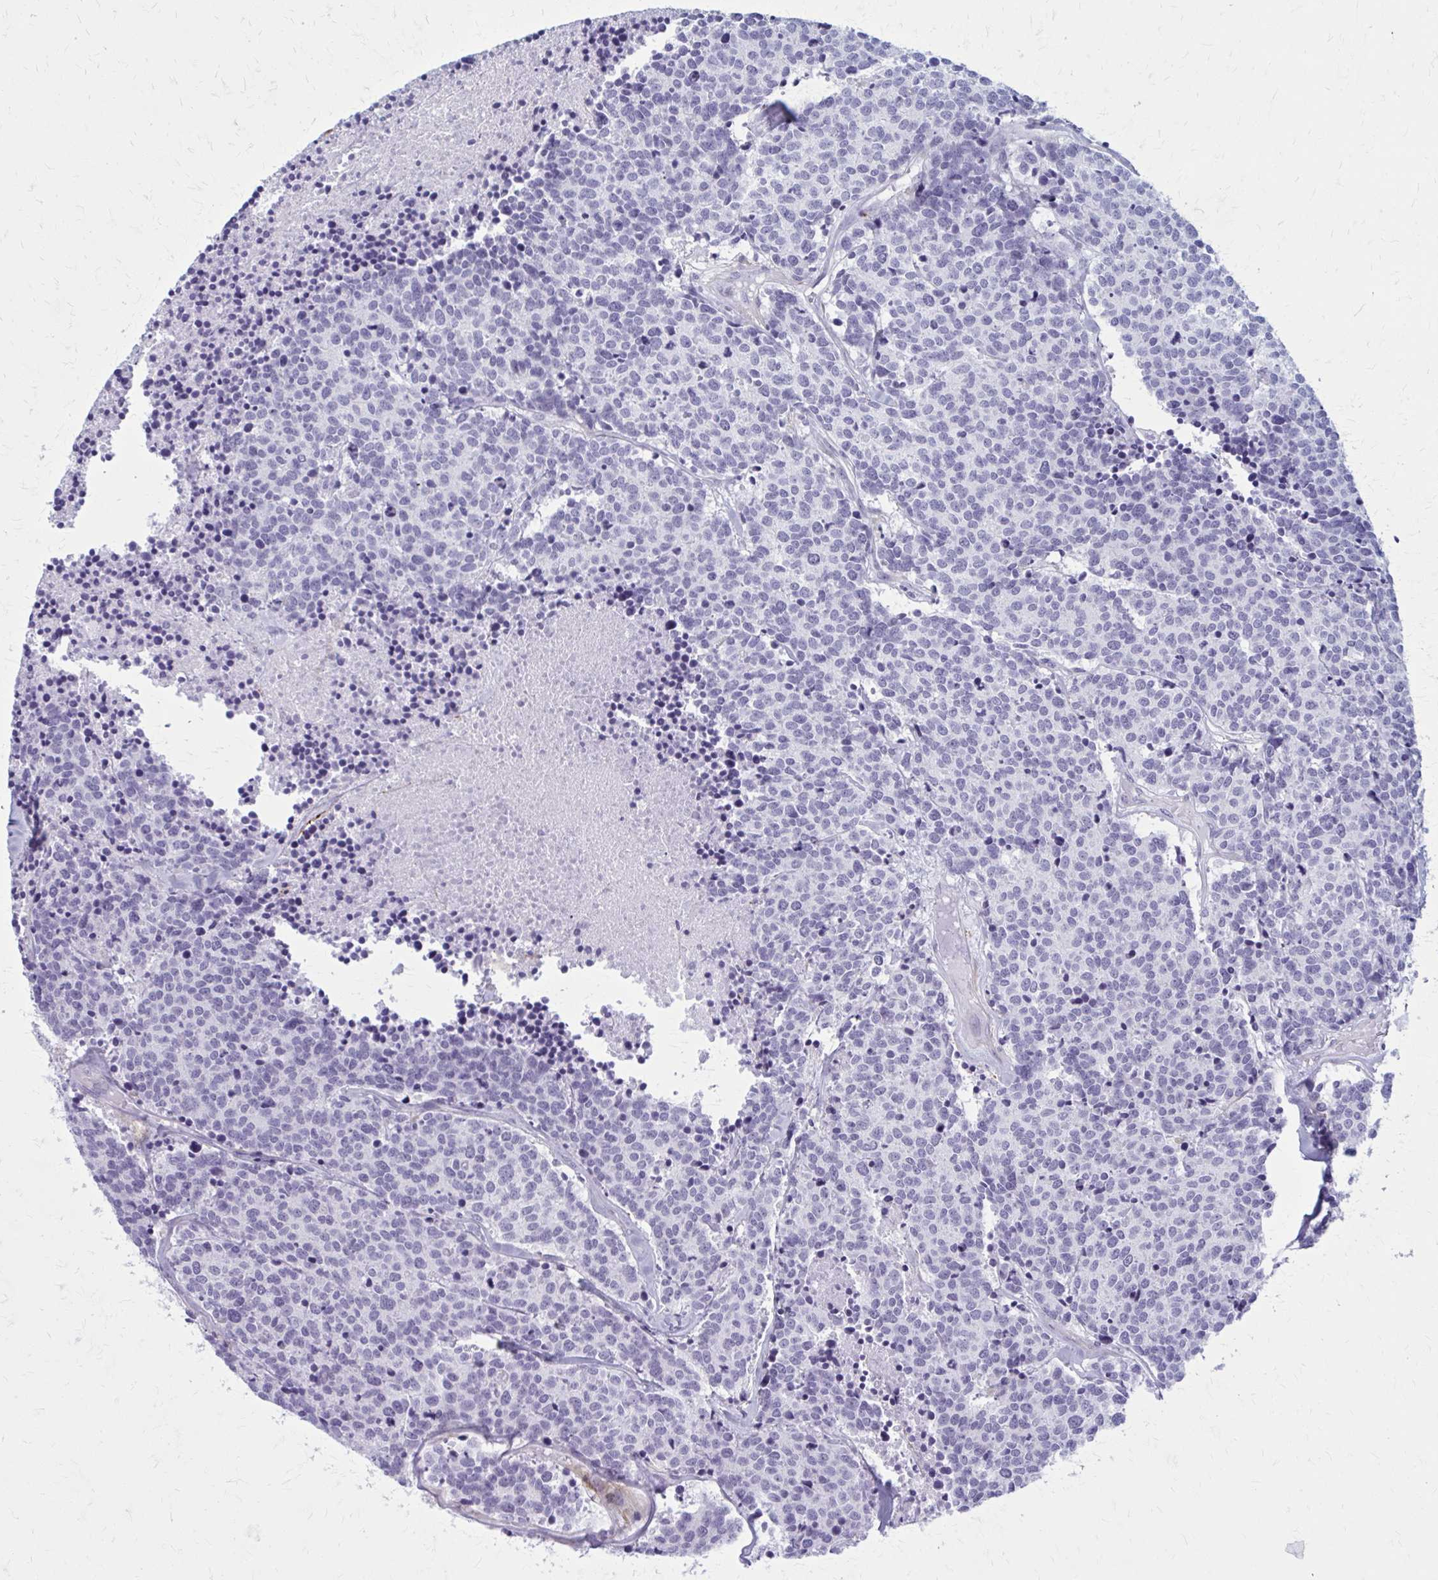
{"staining": {"intensity": "negative", "quantity": "none", "location": "none"}, "tissue": "carcinoid", "cell_type": "Tumor cells", "image_type": "cancer", "snomed": [{"axis": "morphology", "description": "Carcinoid, malignant, NOS"}, {"axis": "topography", "description": "Skin"}], "caption": "The image reveals no staining of tumor cells in carcinoid. (DAB (3,3'-diaminobenzidine) IHC, high magnification).", "gene": "AKAP12", "patient": {"sex": "female", "age": 79}}